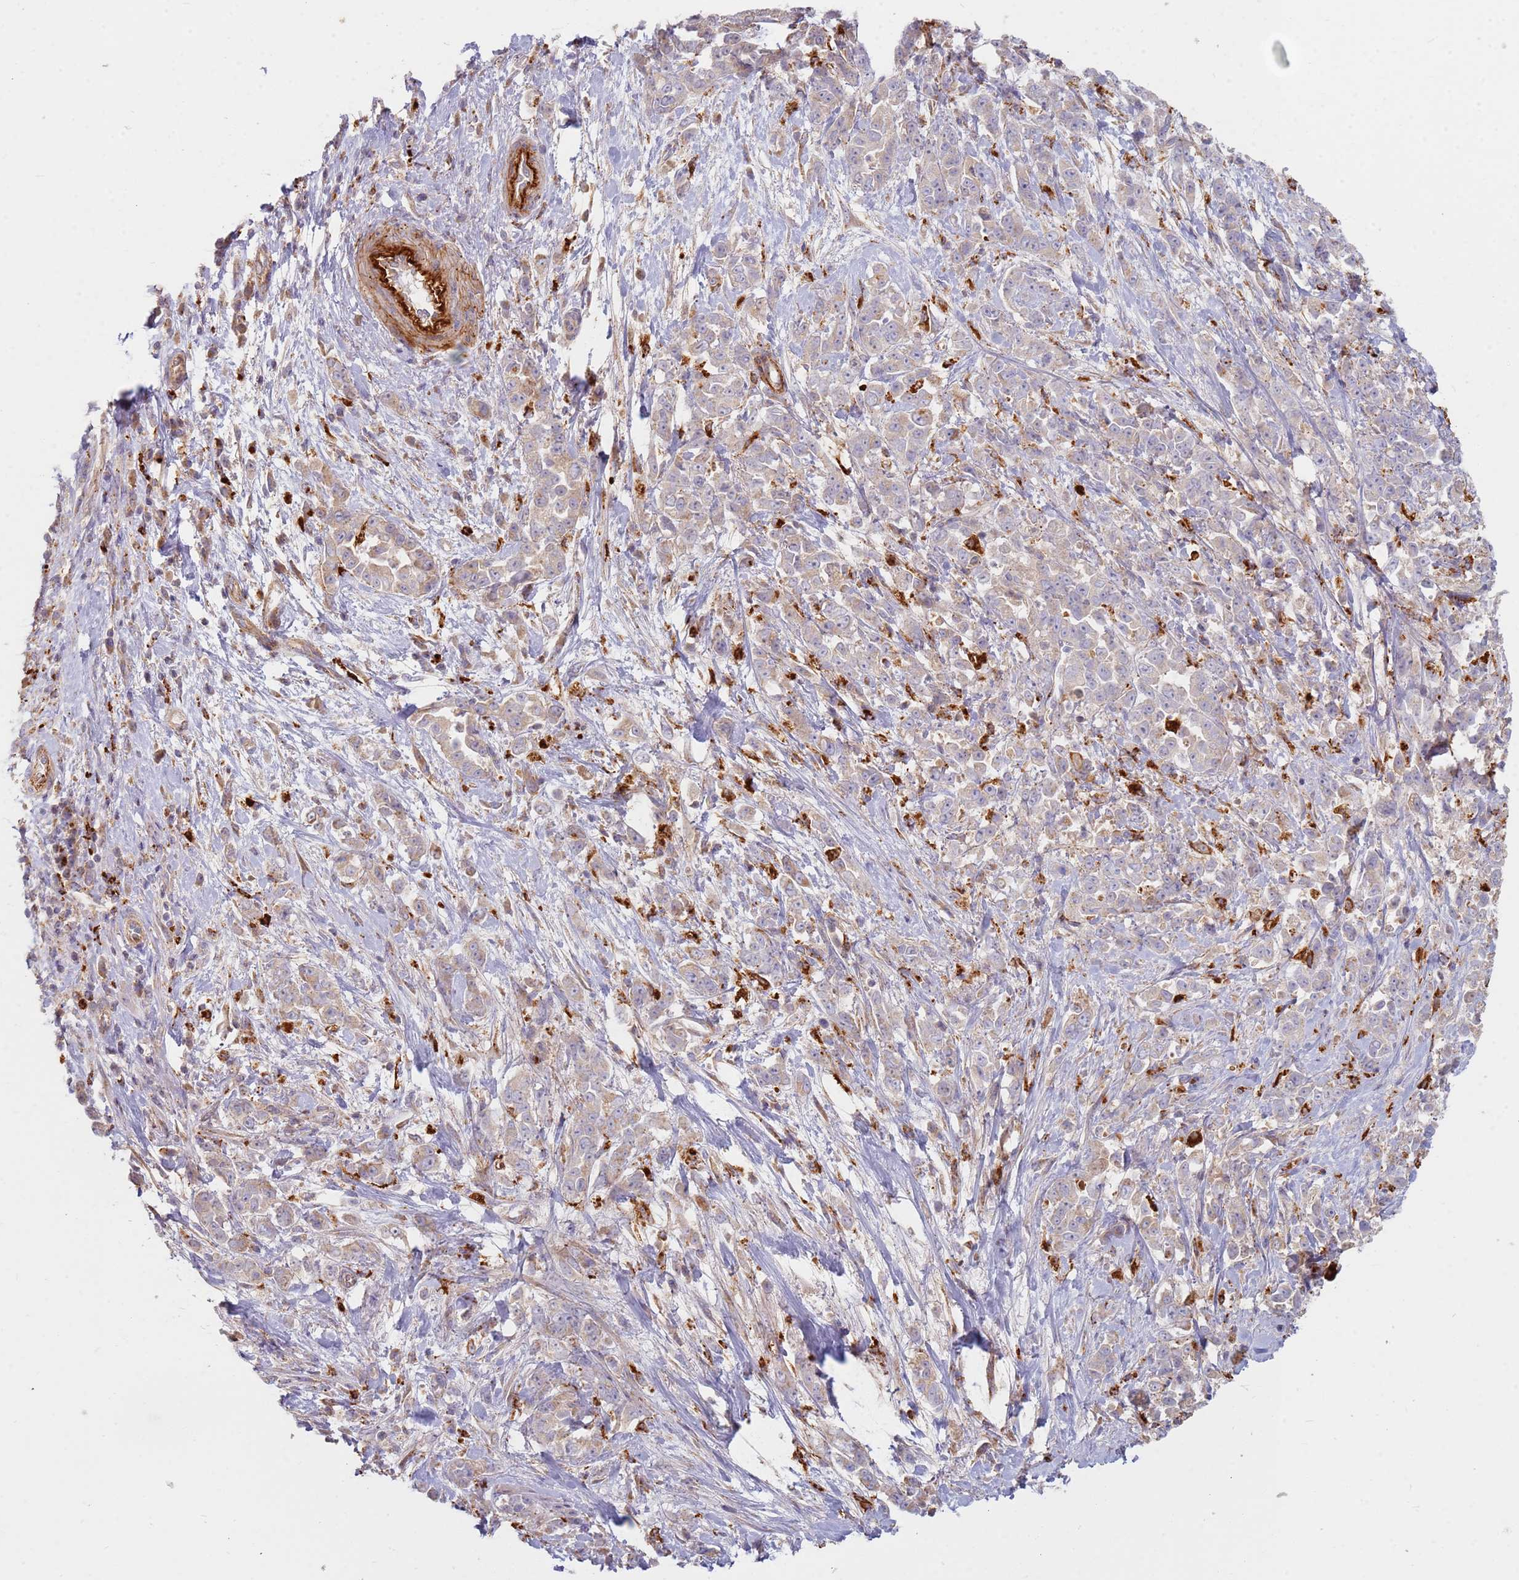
{"staining": {"intensity": "weak", "quantity": "25%-75%", "location": "cytoplasmic/membranous"}, "tissue": "pancreatic cancer", "cell_type": "Tumor cells", "image_type": "cancer", "snomed": [{"axis": "morphology", "description": "Normal tissue, NOS"}, {"axis": "morphology", "description": "Adenocarcinoma, NOS"}, {"axis": "topography", "description": "Pancreas"}], "caption": "This micrograph exhibits immunohistochemistry staining of pancreatic adenocarcinoma, with low weak cytoplasmic/membranous staining in approximately 25%-75% of tumor cells.", "gene": "TMEM229B", "patient": {"sex": "female", "age": 64}}